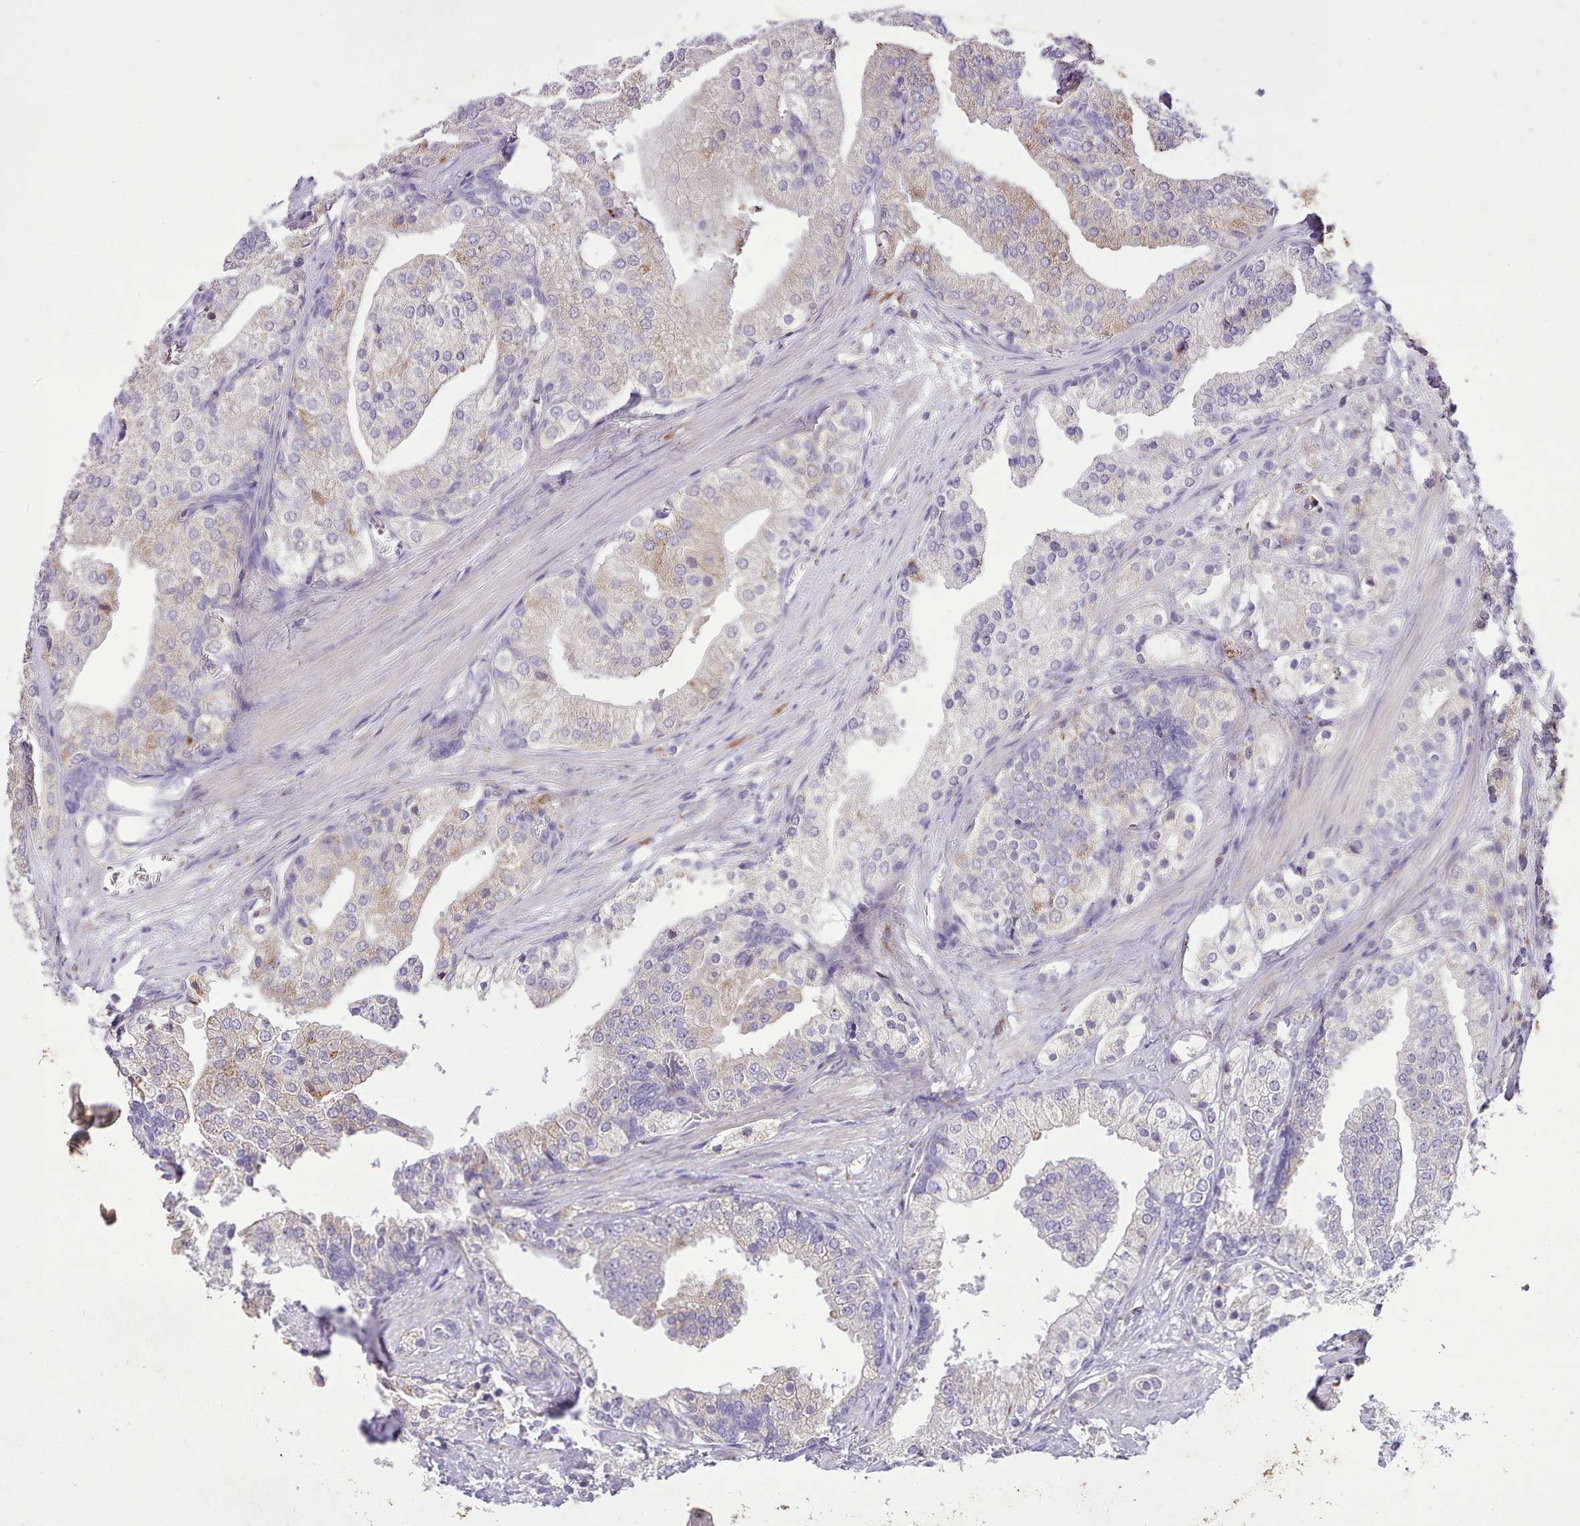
{"staining": {"intensity": "weak", "quantity": "<25%", "location": "cytoplasmic/membranous"}, "tissue": "prostate cancer", "cell_type": "Tumor cells", "image_type": "cancer", "snomed": [{"axis": "morphology", "description": "Adenocarcinoma, High grade"}, {"axis": "topography", "description": "Prostate"}], "caption": "High magnification brightfield microscopy of adenocarcinoma (high-grade) (prostate) stained with DAB (brown) and counterstained with hematoxylin (blue): tumor cells show no significant expression. Nuclei are stained in blue.", "gene": "FAM83E", "patient": {"sex": "male", "age": 50}}